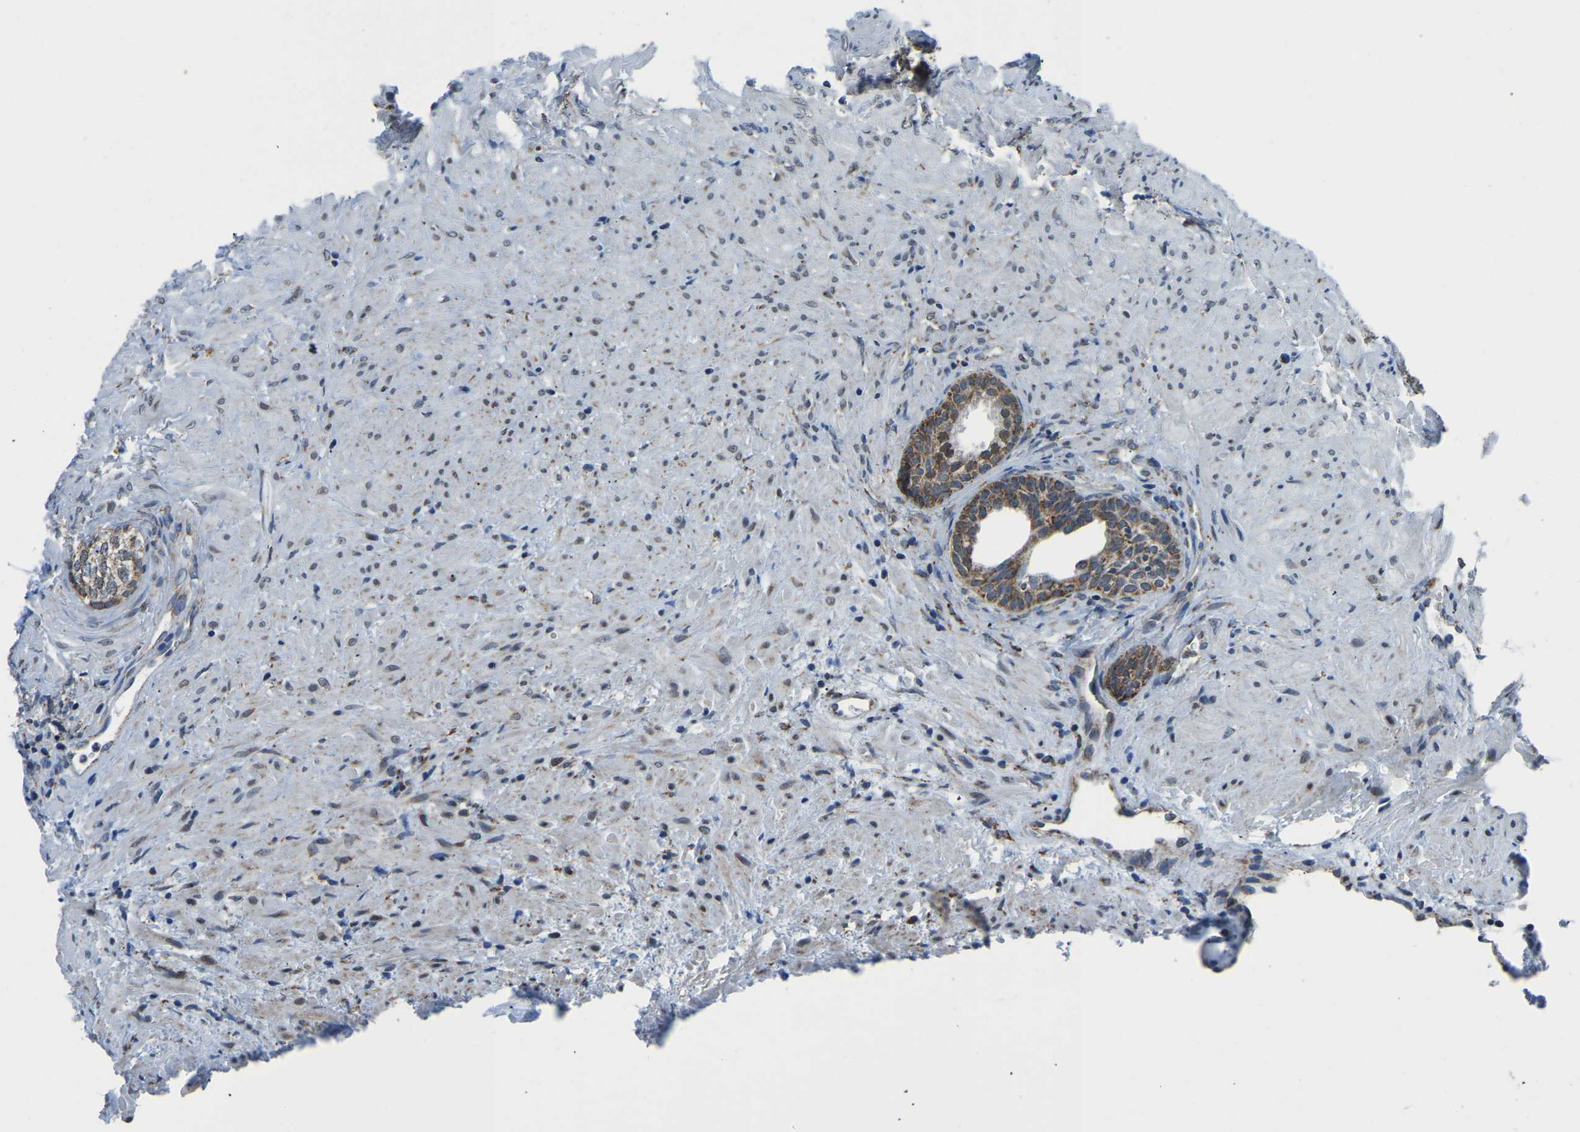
{"staining": {"intensity": "moderate", "quantity": ">75%", "location": "cytoplasmic/membranous"}, "tissue": "prostate", "cell_type": "Glandular cells", "image_type": "normal", "snomed": [{"axis": "morphology", "description": "Normal tissue, NOS"}, {"axis": "topography", "description": "Prostate"}], "caption": "A photomicrograph showing moderate cytoplasmic/membranous staining in about >75% of glandular cells in unremarkable prostate, as visualized by brown immunohistochemical staining.", "gene": "BNIP3L", "patient": {"sex": "male", "age": 76}}